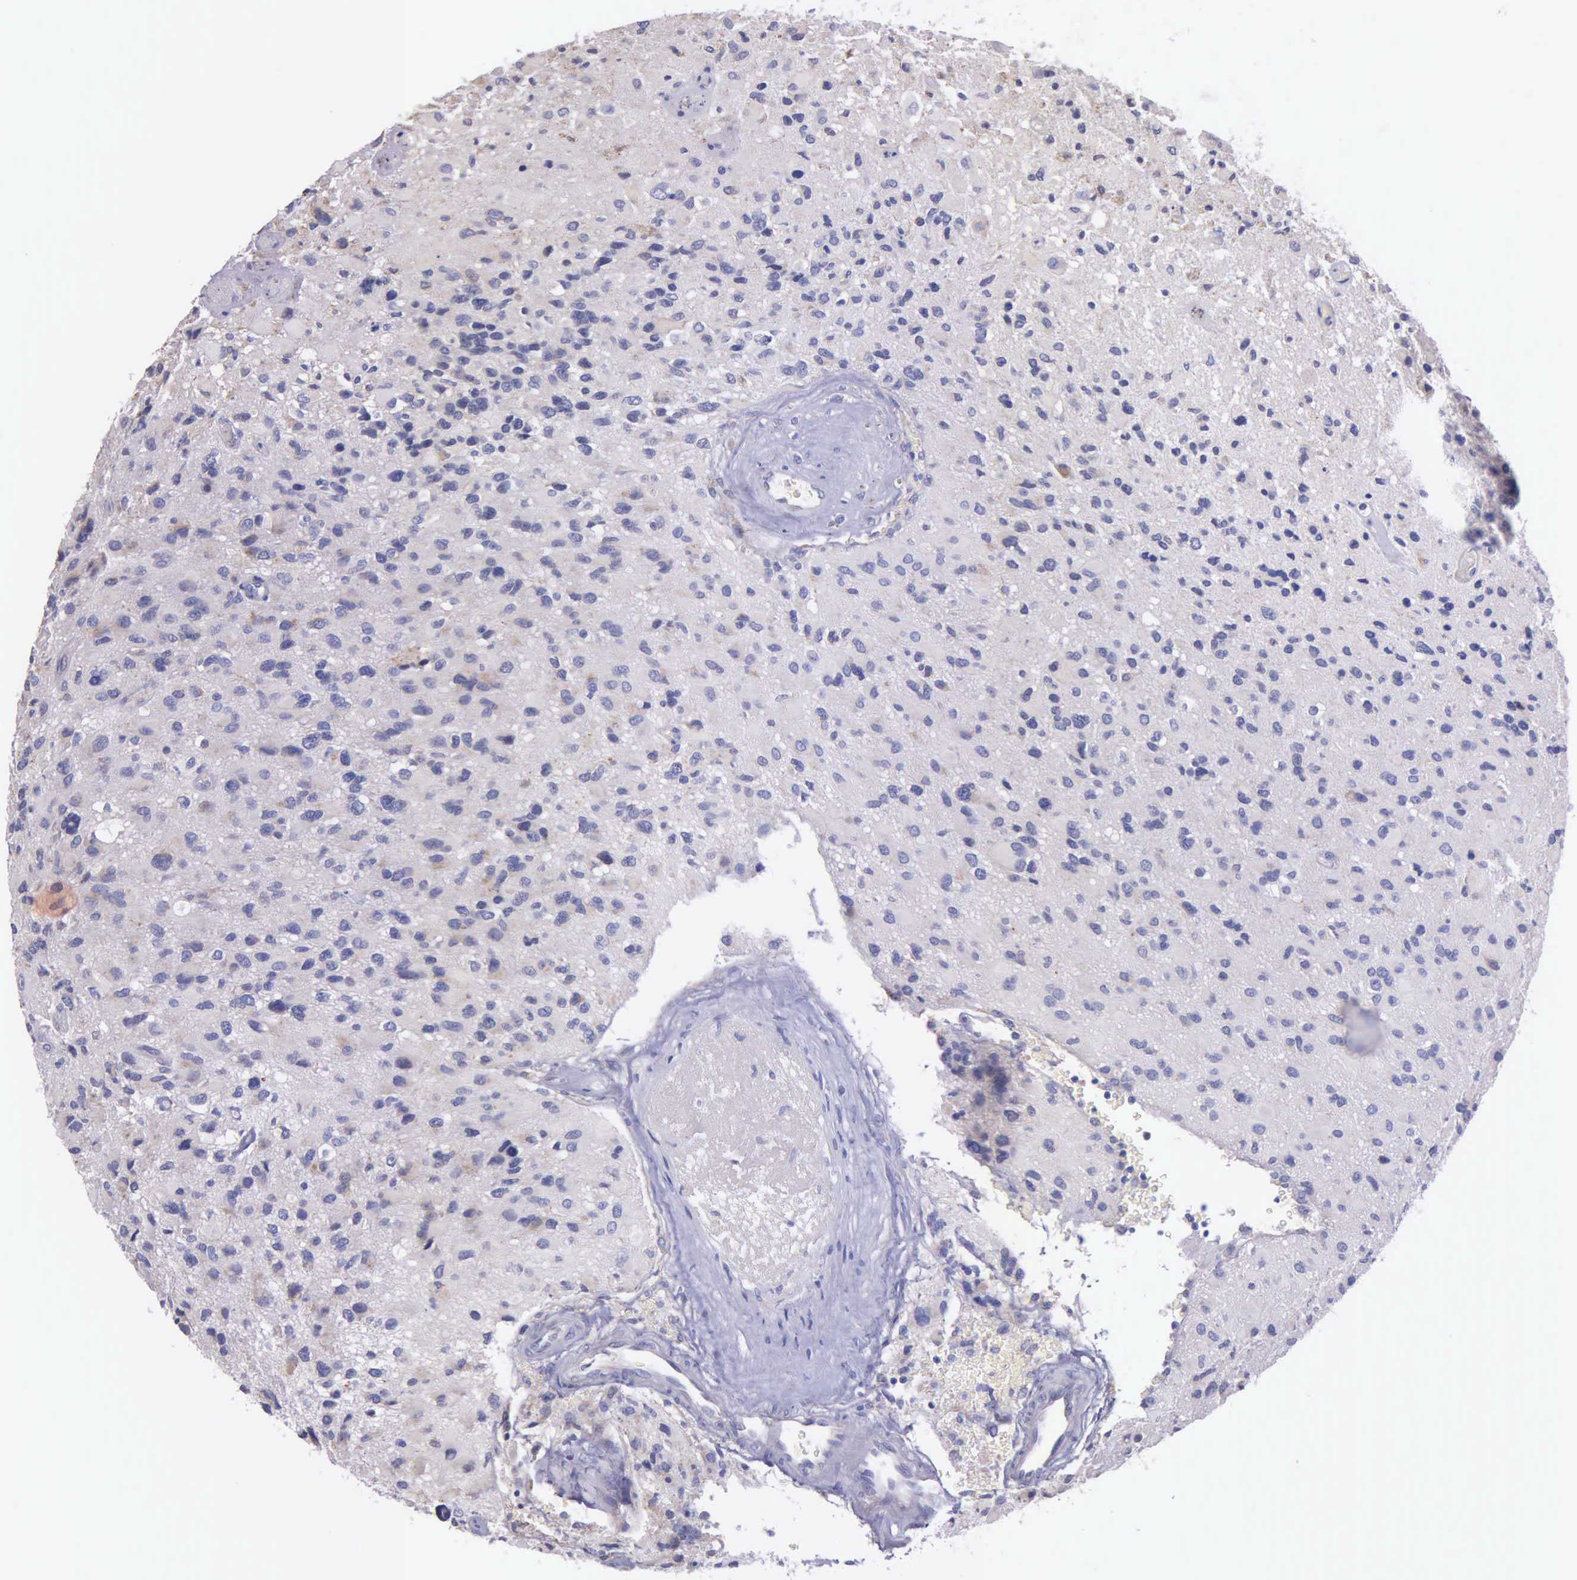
{"staining": {"intensity": "weak", "quantity": "<25%", "location": "cytoplasmic/membranous"}, "tissue": "glioma", "cell_type": "Tumor cells", "image_type": "cancer", "snomed": [{"axis": "morphology", "description": "Glioma, malignant, High grade"}, {"axis": "topography", "description": "Brain"}], "caption": "This is an IHC micrograph of glioma. There is no expression in tumor cells.", "gene": "ZC3H12B", "patient": {"sex": "male", "age": 69}}